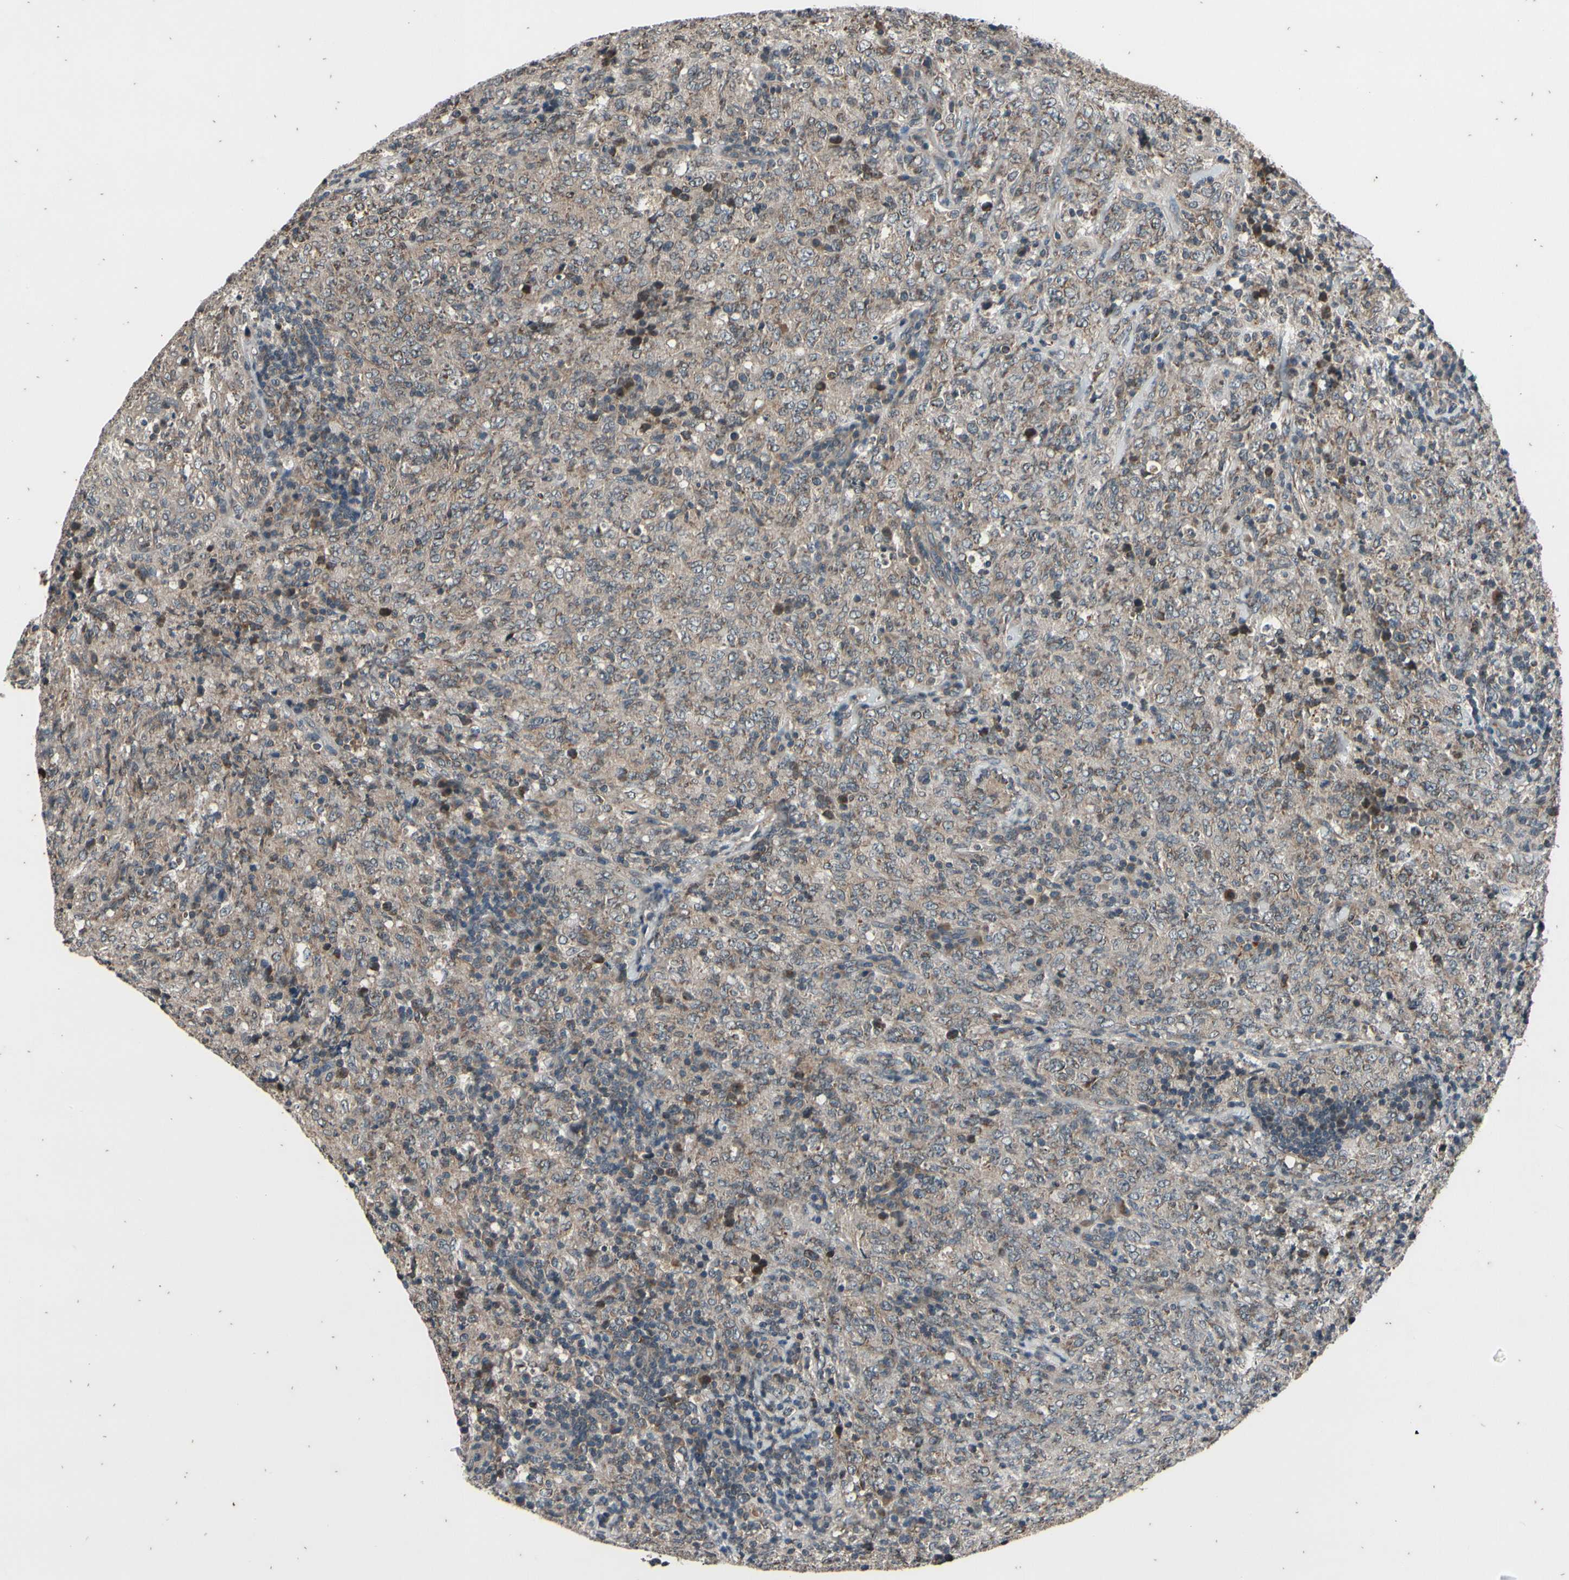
{"staining": {"intensity": "moderate", "quantity": "<25%", "location": "cytoplasmic/membranous"}, "tissue": "lymphoma", "cell_type": "Tumor cells", "image_type": "cancer", "snomed": [{"axis": "morphology", "description": "Malignant lymphoma, non-Hodgkin's type, High grade"}, {"axis": "topography", "description": "Tonsil"}], "caption": "This image exhibits IHC staining of high-grade malignant lymphoma, non-Hodgkin's type, with low moderate cytoplasmic/membranous staining in about <25% of tumor cells.", "gene": "MBTPS2", "patient": {"sex": "female", "age": 36}}